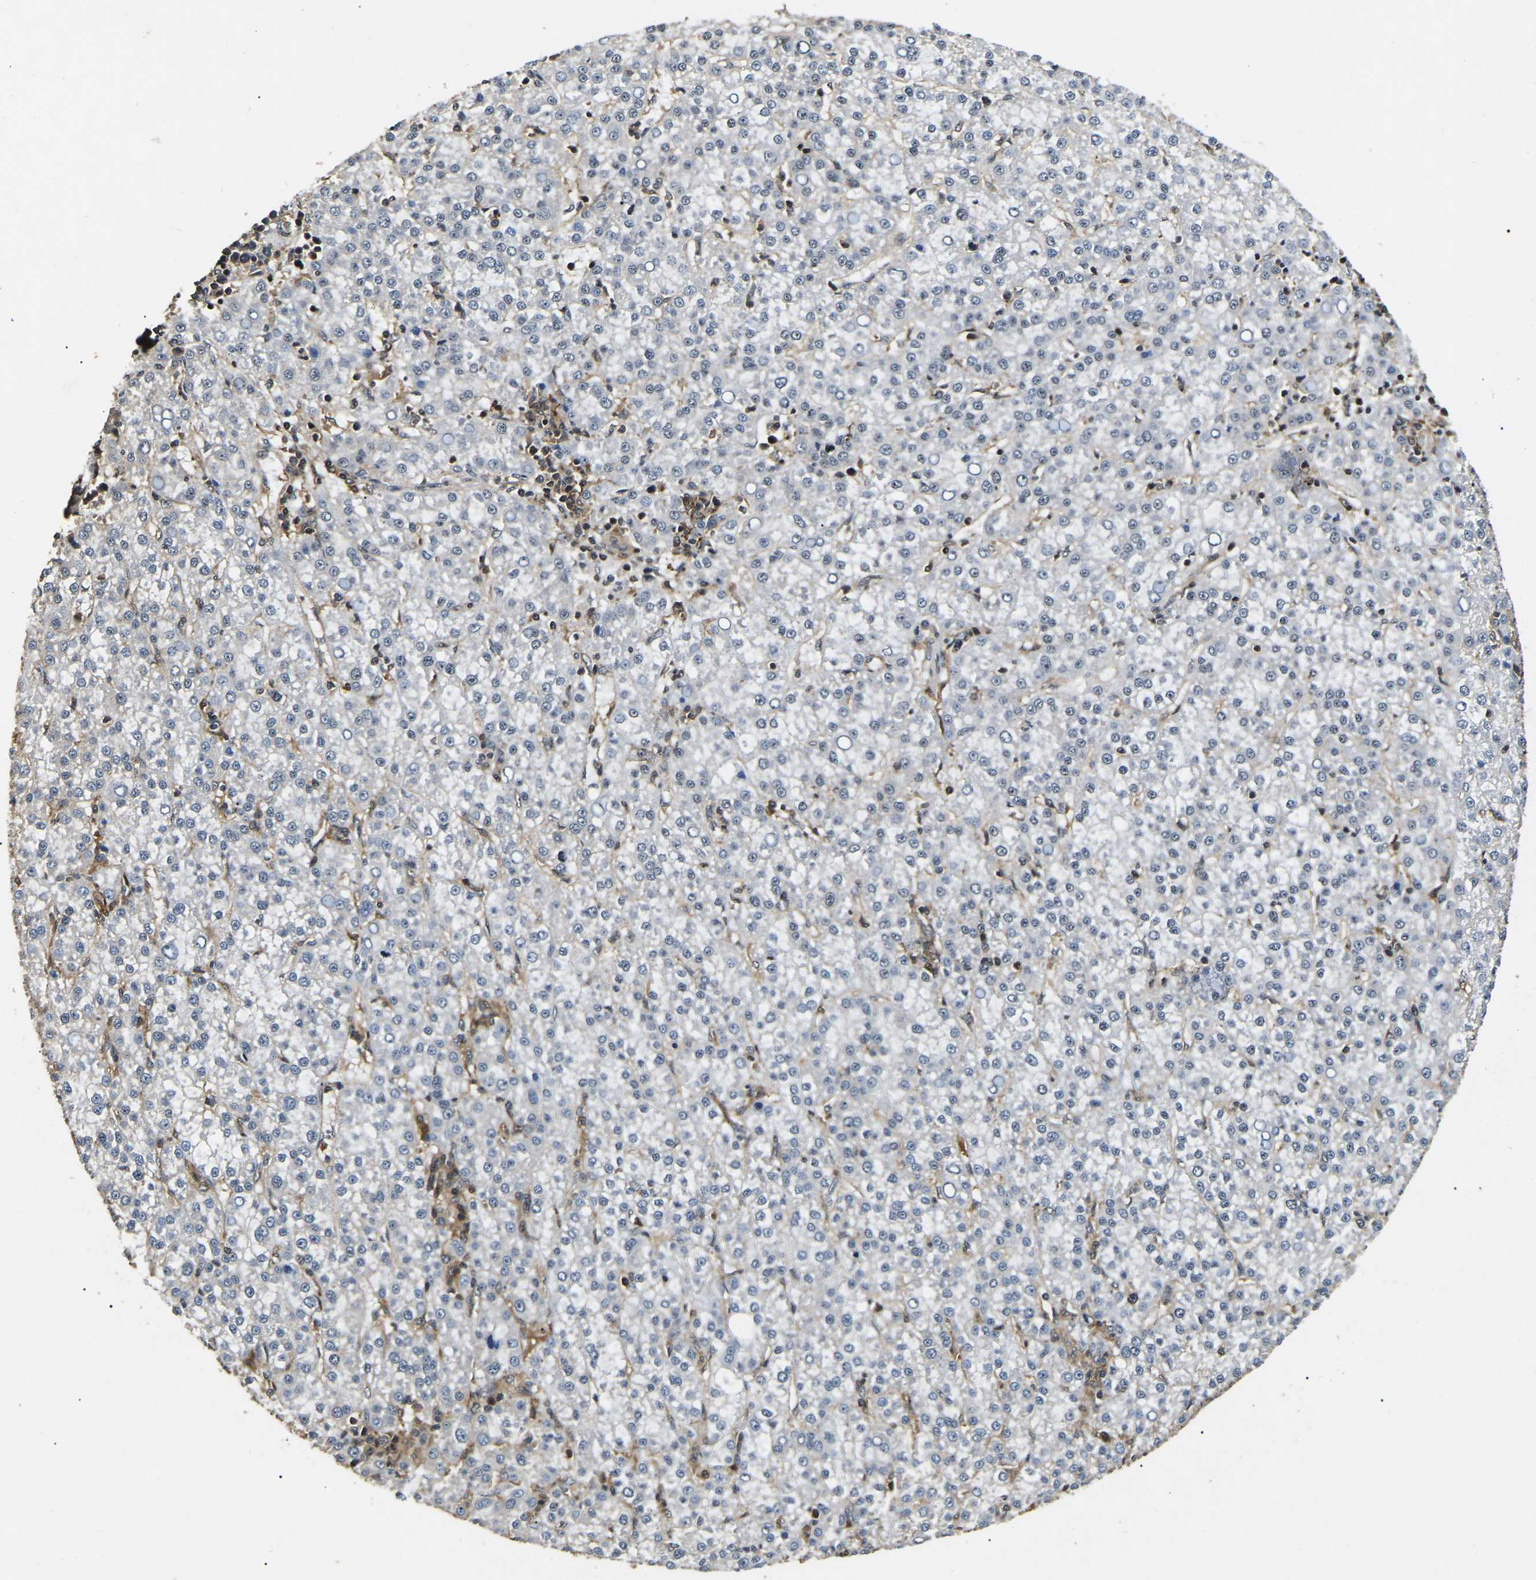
{"staining": {"intensity": "negative", "quantity": "none", "location": "none"}, "tissue": "liver cancer", "cell_type": "Tumor cells", "image_type": "cancer", "snomed": [{"axis": "morphology", "description": "Carcinoma, Hepatocellular, NOS"}, {"axis": "topography", "description": "Liver"}], "caption": "Tumor cells are negative for protein expression in human liver cancer (hepatocellular carcinoma).", "gene": "RBM28", "patient": {"sex": "female", "age": 58}}